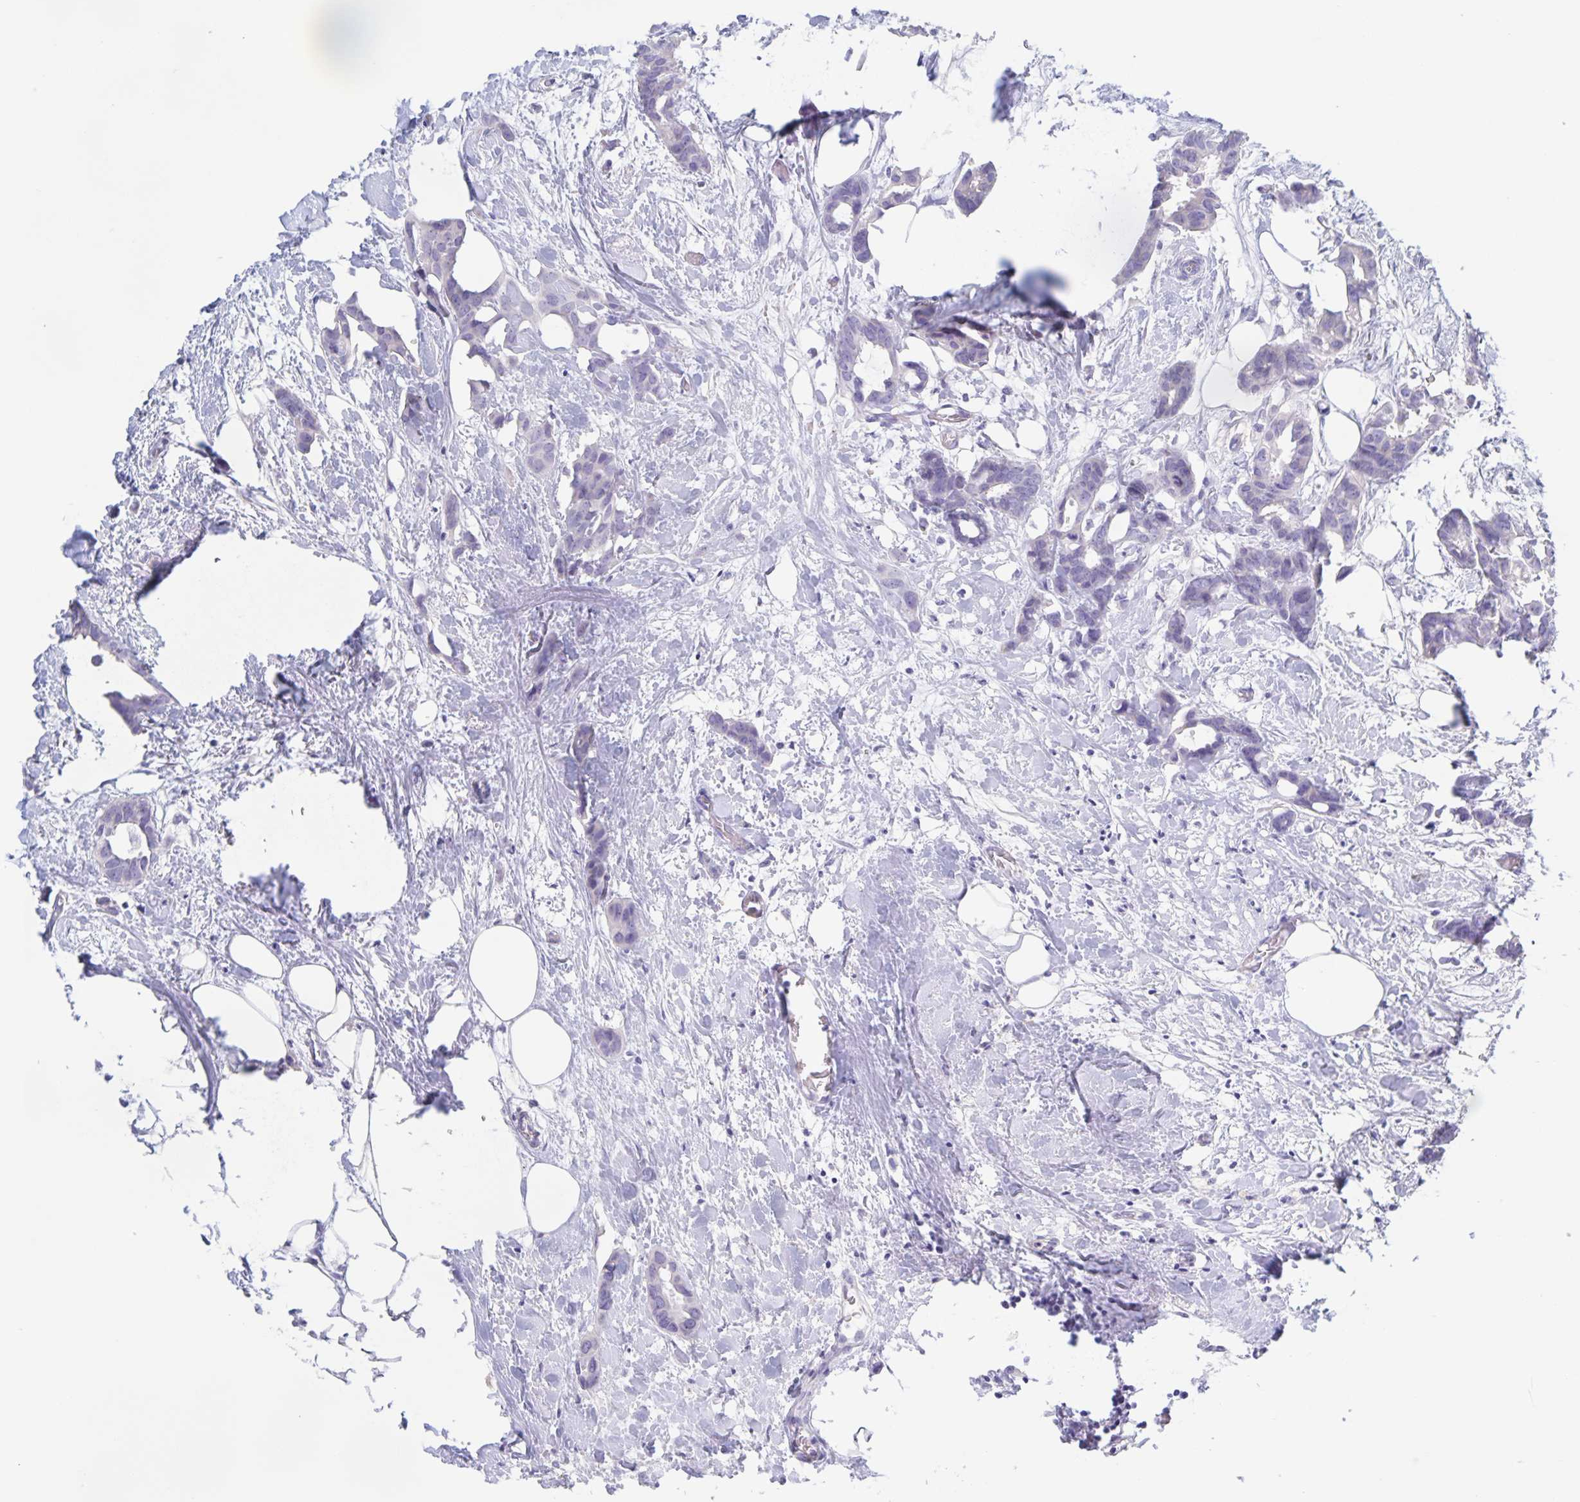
{"staining": {"intensity": "negative", "quantity": "none", "location": "none"}, "tissue": "breast cancer", "cell_type": "Tumor cells", "image_type": "cancer", "snomed": [{"axis": "morphology", "description": "Duct carcinoma"}, {"axis": "topography", "description": "Breast"}], "caption": "An image of human breast cancer (intraductal carcinoma) is negative for staining in tumor cells. (Brightfield microscopy of DAB (3,3'-diaminobenzidine) IHC at high magnification).", "gene": "CATSPER4", "patient": {"sex": "female", "age": 62}}